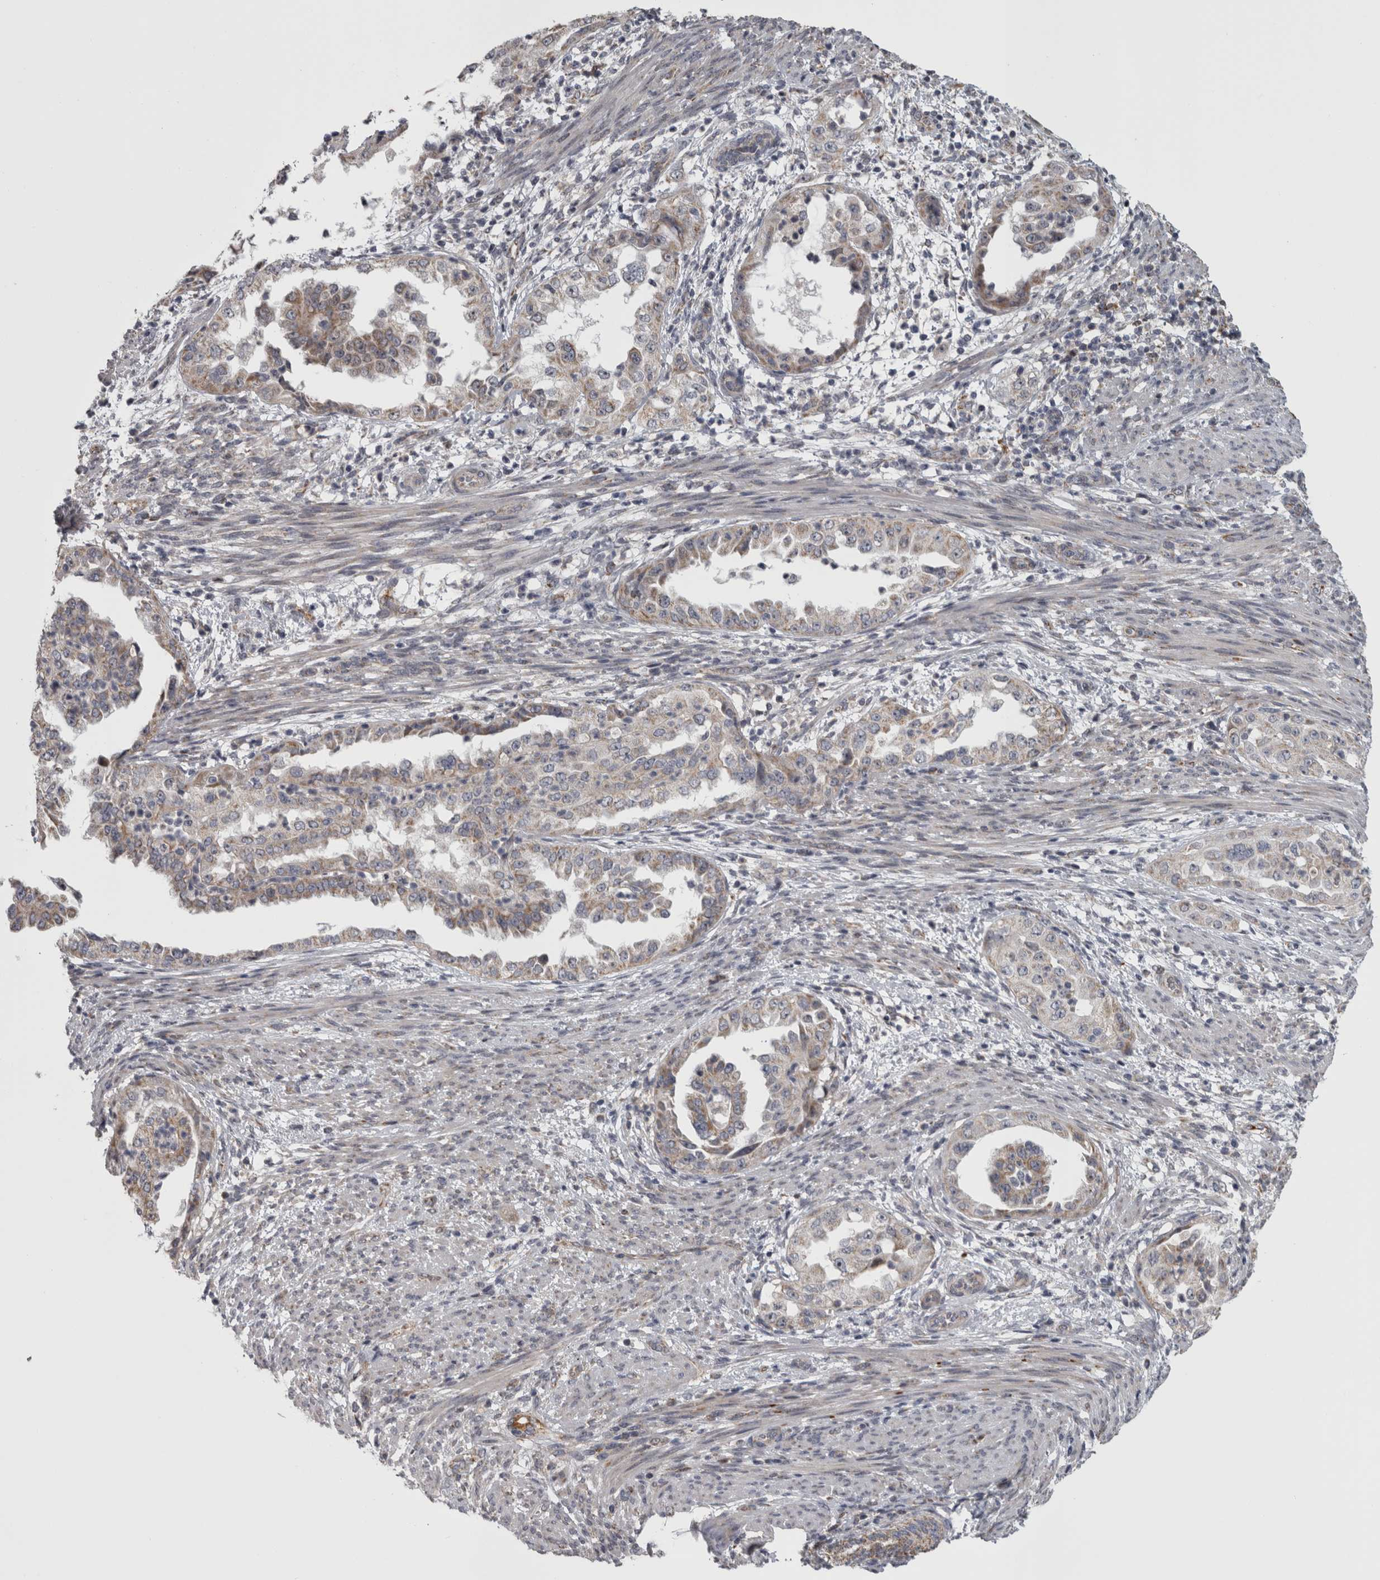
{"staining": {"intensity": "moderate", "quantity": "25%-75%", "location": "cytoplasmic/membranous"}, "tissue": "endometrial cancer", "cell_type": "Tumor cells", "image_type": "cancer", "snomed": [{"axis": "morphology", "description": "Adenocarcinoma, NOS"}, {"axis": "topography", "description": "Endometrium"}], "caption": "Immunohistochemistry (IHC) micrograph of endometrial adenocarcinoma stained for a protein (brown), which shows medium levels of moderate cytoplasmic/membranous staining in about 25%-75% of tumor cells.", "gene": "DBT", "patient": {"sex": "female", "age": 85}}